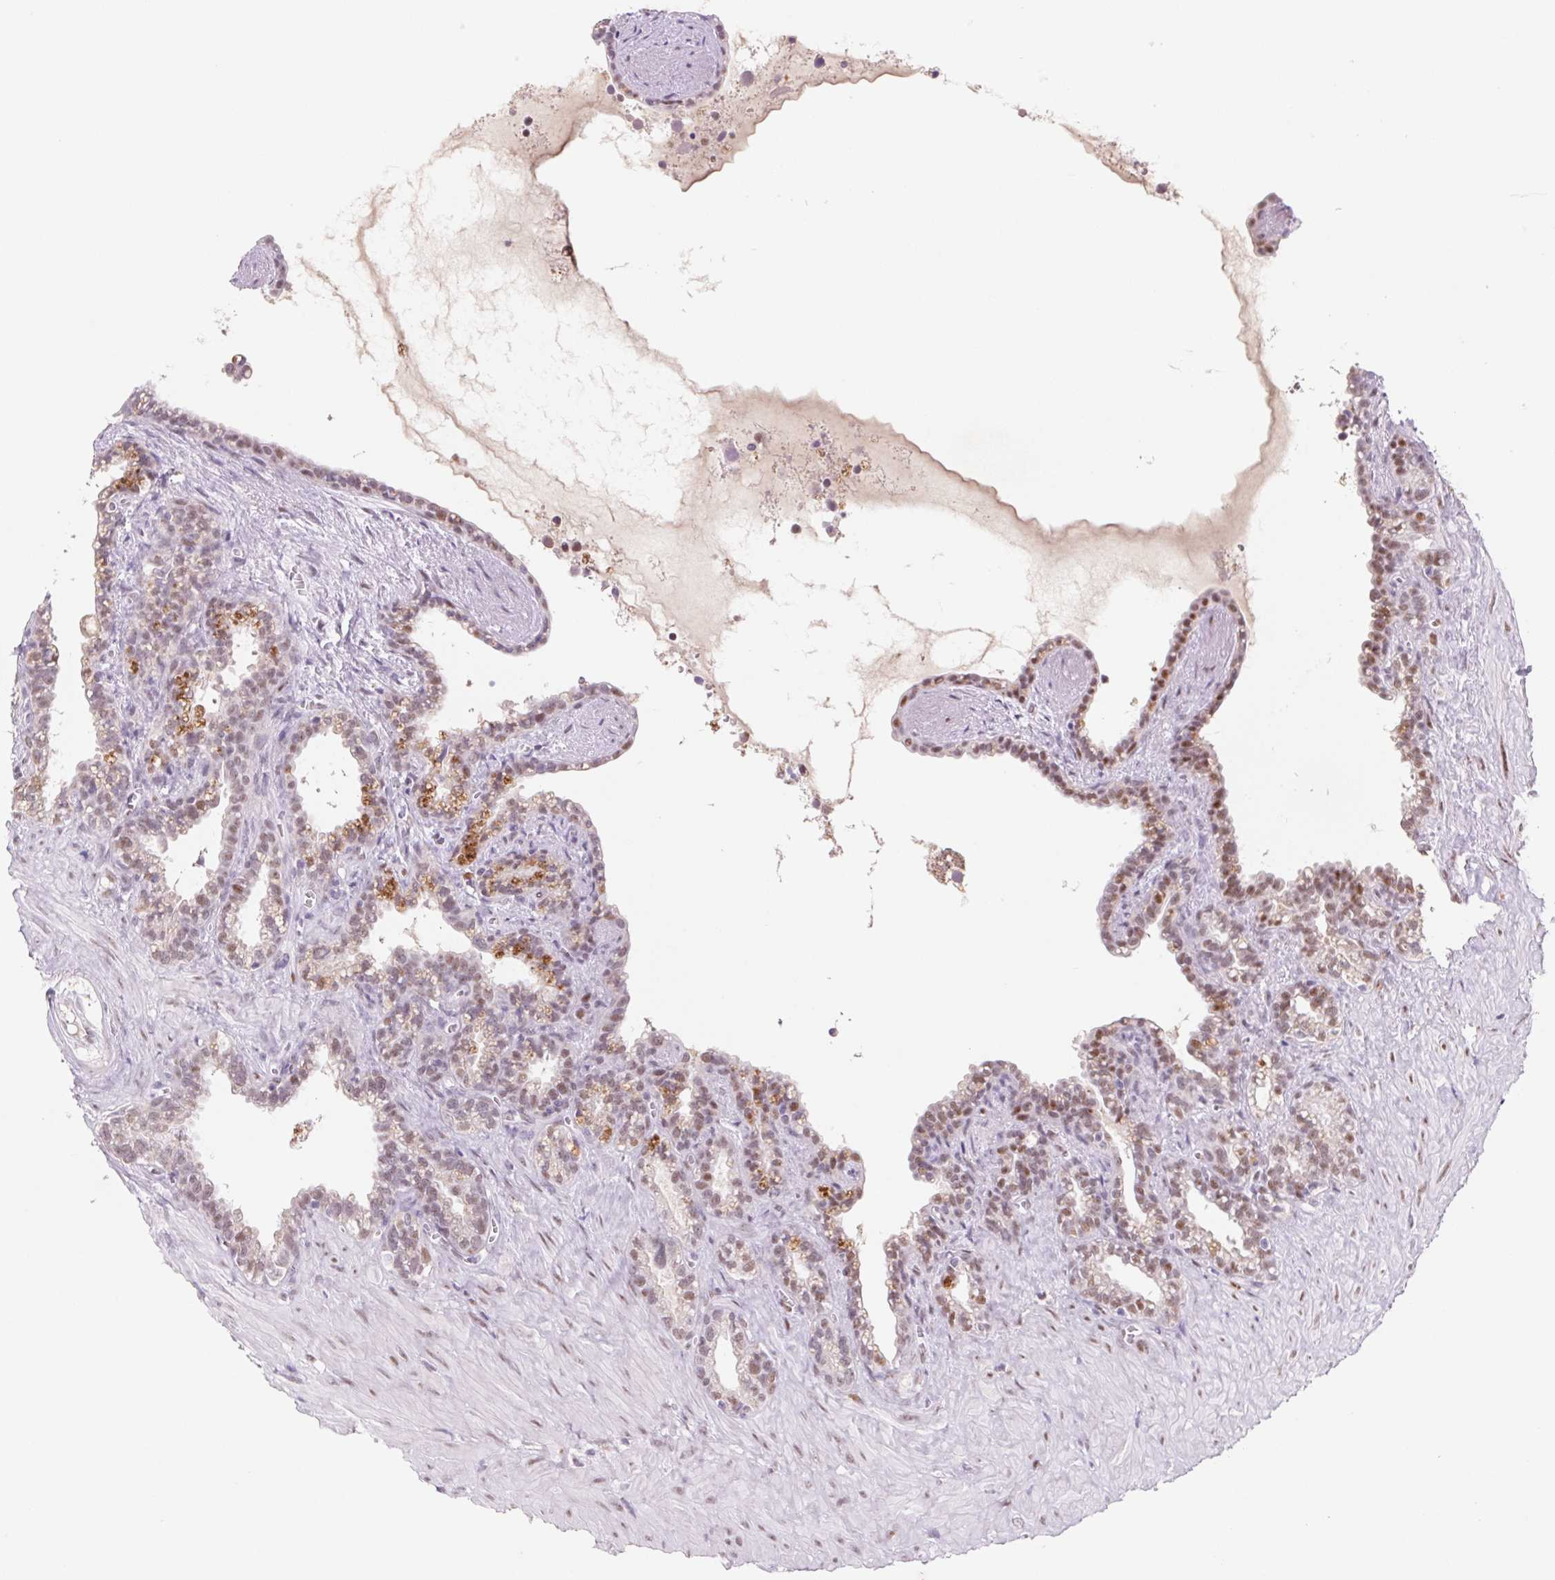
{"staining": {"intensity": "moderate", "quantity": "<25%", "location": "cytoplasmic/membranous,nuclear"}, "tissue": "seminal vesicle", "cell_type": "Glandular cells", "image_type": "normal", "snomed": [{"axis": "morphology", "description": "Normal tissue, NOS"}, {"axis": "topography", "description": "Seminal veicle"}], "caption": "About <25% of glandular cells in unremarkable seminal vesicle reveal moderate cytoplasmic/membranous,nuclear protein staining as visualized by brown immunohistochemical staining.", "gene": "DPPA5", "patient": {"sex": "male", "age": 76}}